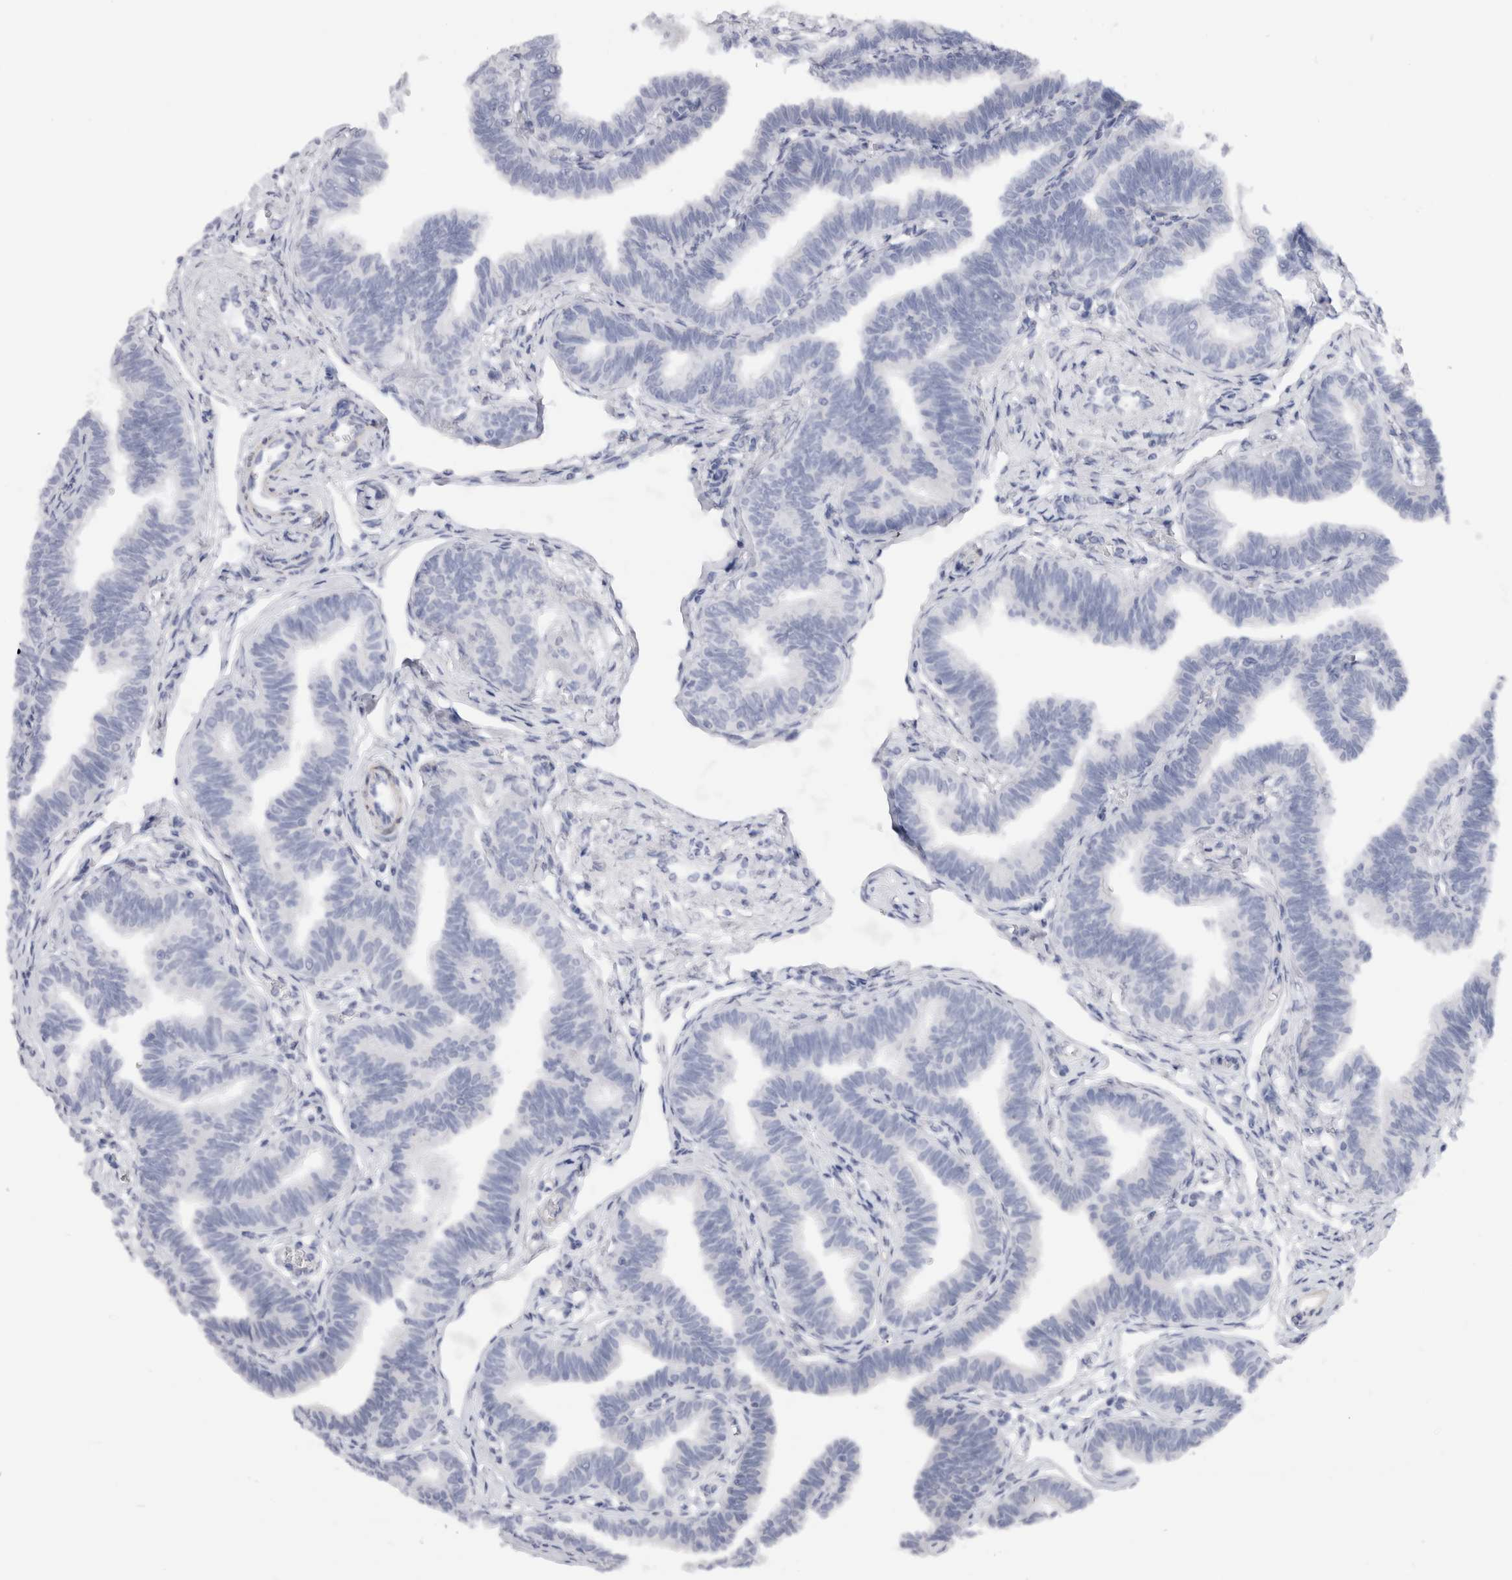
{"staining": {"intensity": "negative", "quantity": "none", "location": "none"}, "tissue": "fallopian tube", "cell_type": "Glandular cells", "image_type": "normal", "snomed": [{"axis": "morphology", "description": "Normal tissue, NOS"}, {"axis": "topography", "description": "Fallopian tube"}, {"axis": "topography", "description": "Ovary"}], "caption": "IHC micrograph of normal fallopian tube stained for a protein (brown), which exhibits no positivity in glandular cells.", "gene": "C9orf50", "patient": {"sex": "female", "age": 23}}